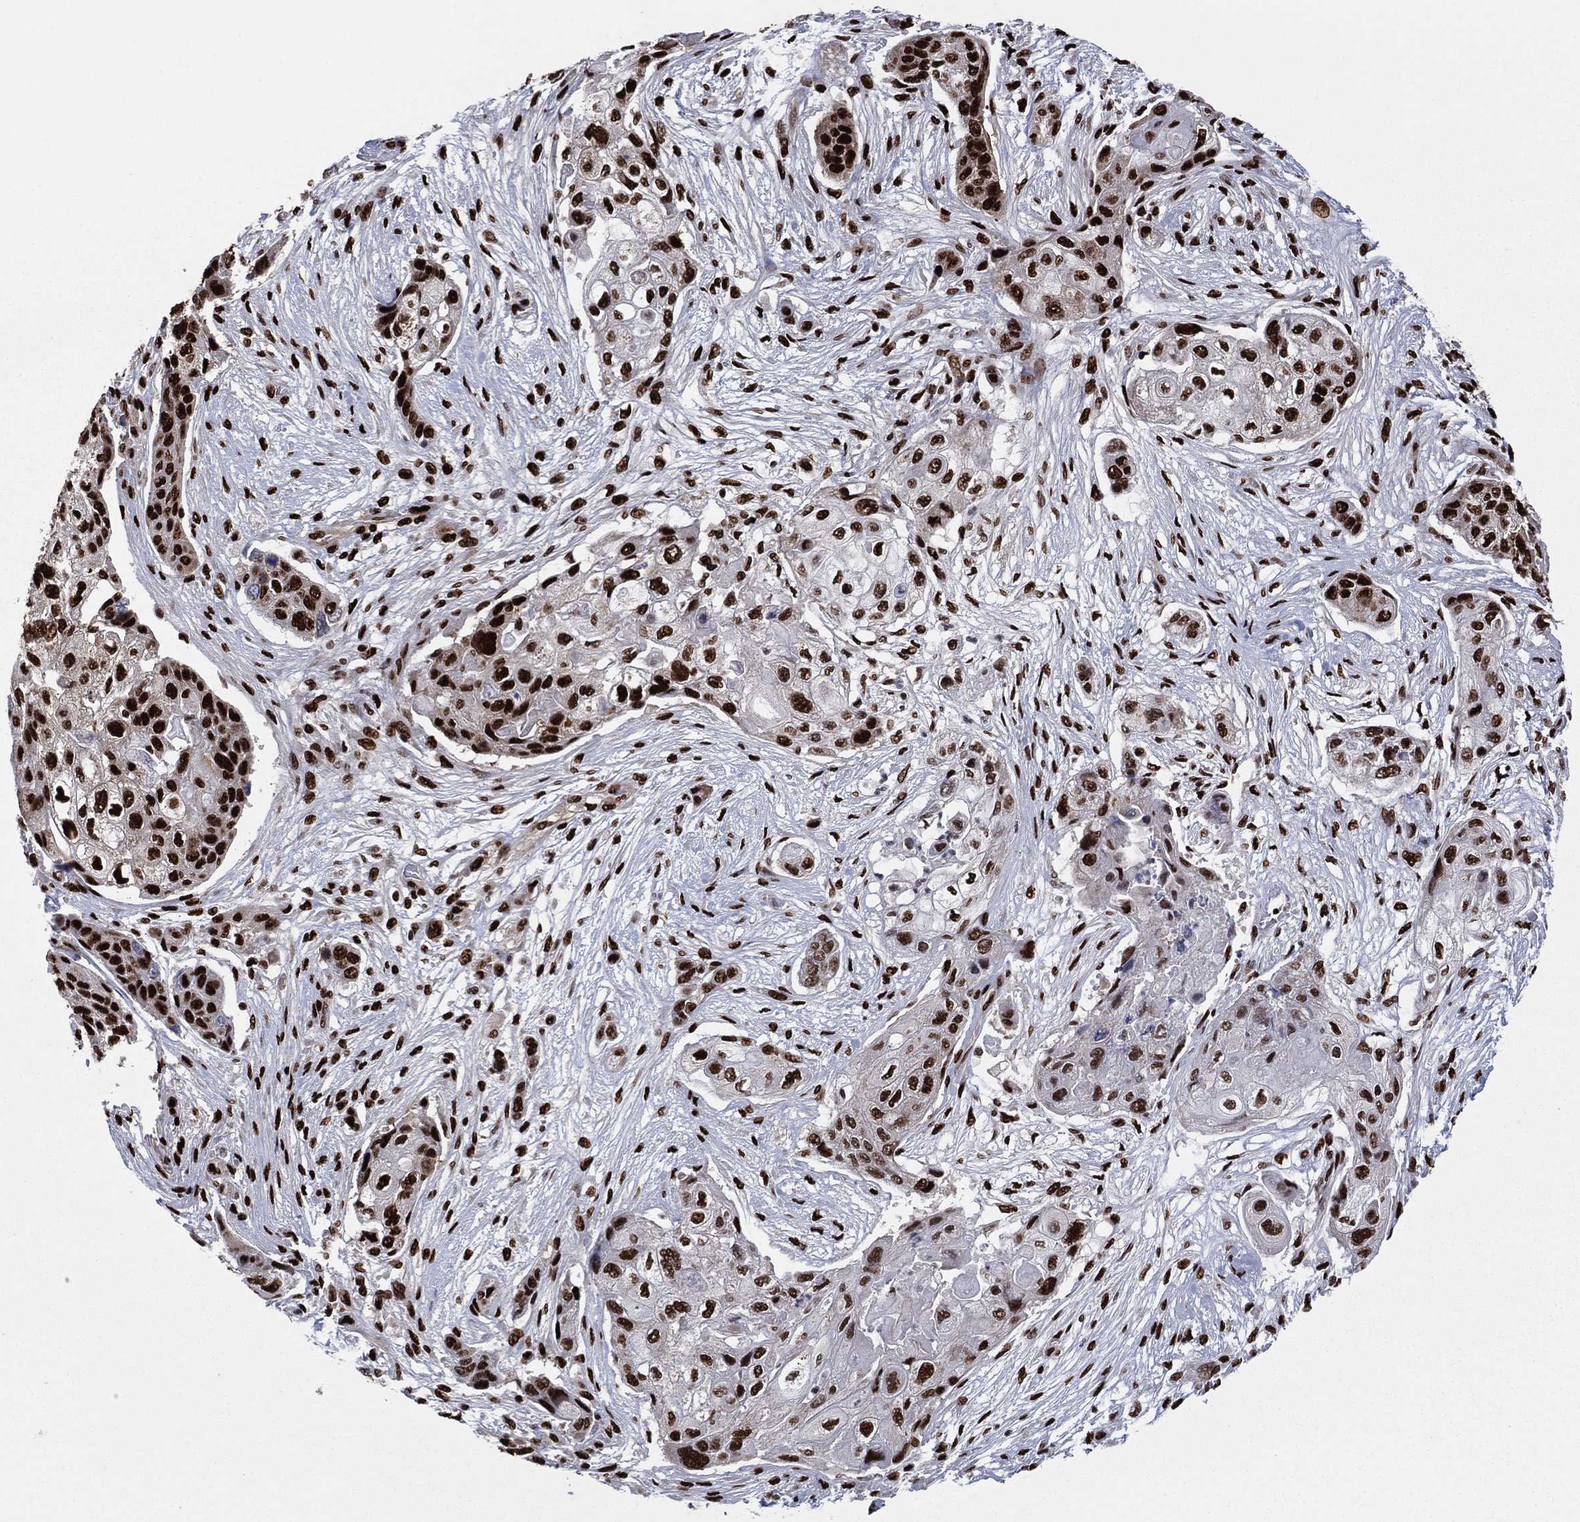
{"staining": {"intensity": "strong", "quantity": ">75%", "location": "nuclear"}, "tissue": "lung cancer", "cell_type": "Tumor cells", "image_type": "cancer", "snomed": [{"axis": "morphology", "description": "Squamous cell carcinoma, NOS"}, {"axis": "topography", "description": "Lung"}], "caption": "This is a micrograph of immunohistochemistry (IHC) staining of squamous cell carcinoma (lung), which shows strong expression in the nuclear of tumor cells.", "gene": "TP53BP1", "patient": {"sex": "male", "age": 69}}